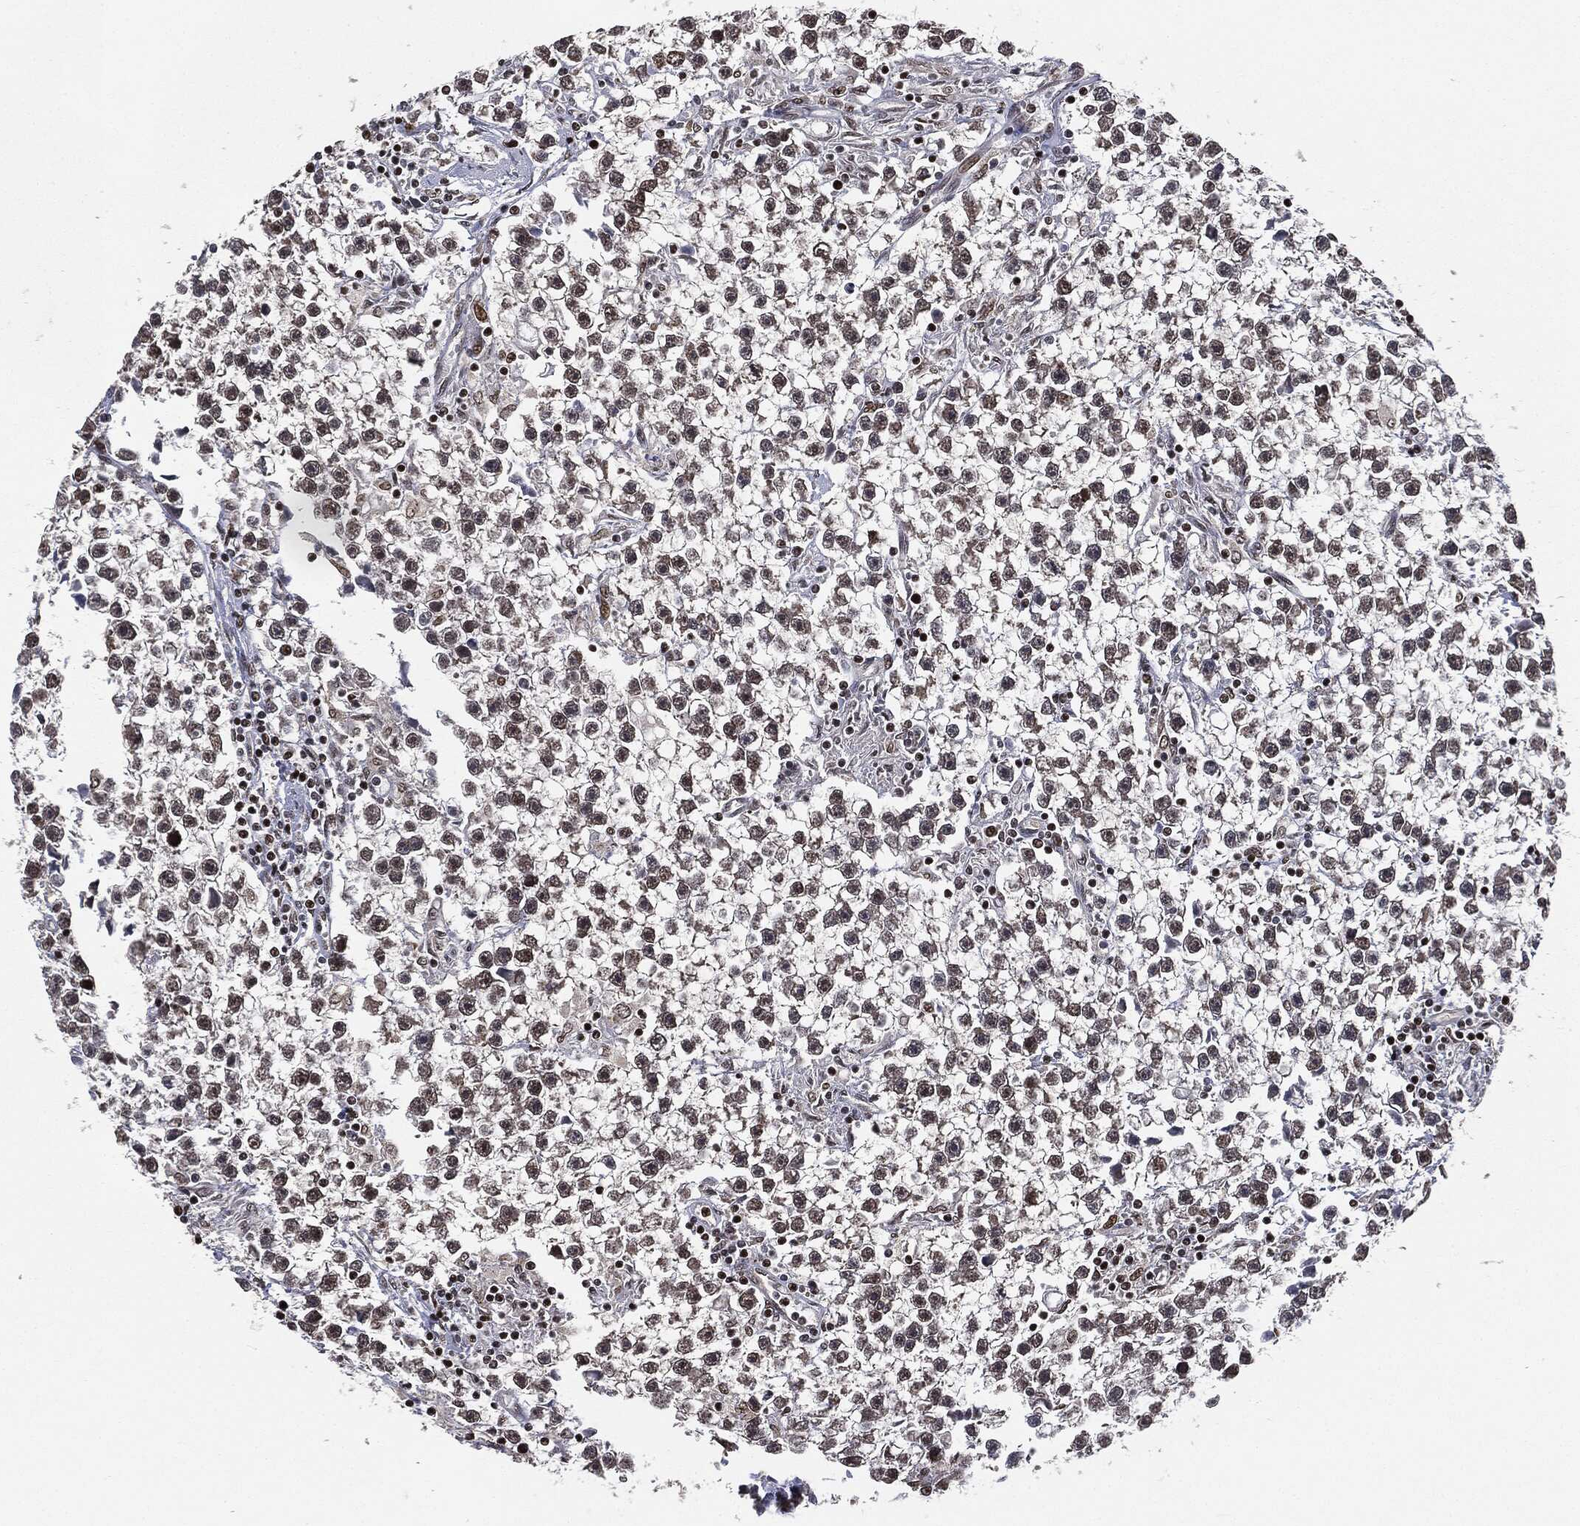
{"staining": {"intensity": "weak", "quantity": "25%-75%", "location": "nuclear"}, "tissue": "testis cancer", "cell_type": "Tumor cells", "image_type": "cancer", "snomed": [{"axis": "morphology", "description": "Seminoma, NOS"}, {"axis": "topography", "description": "Testis"}], "caption": "Human testis seminoma stained with a protein marker reveals weak staining in tumor cells.", "gene": "TBC1D22A", "patient": {"sex": "male", "age": 59}}